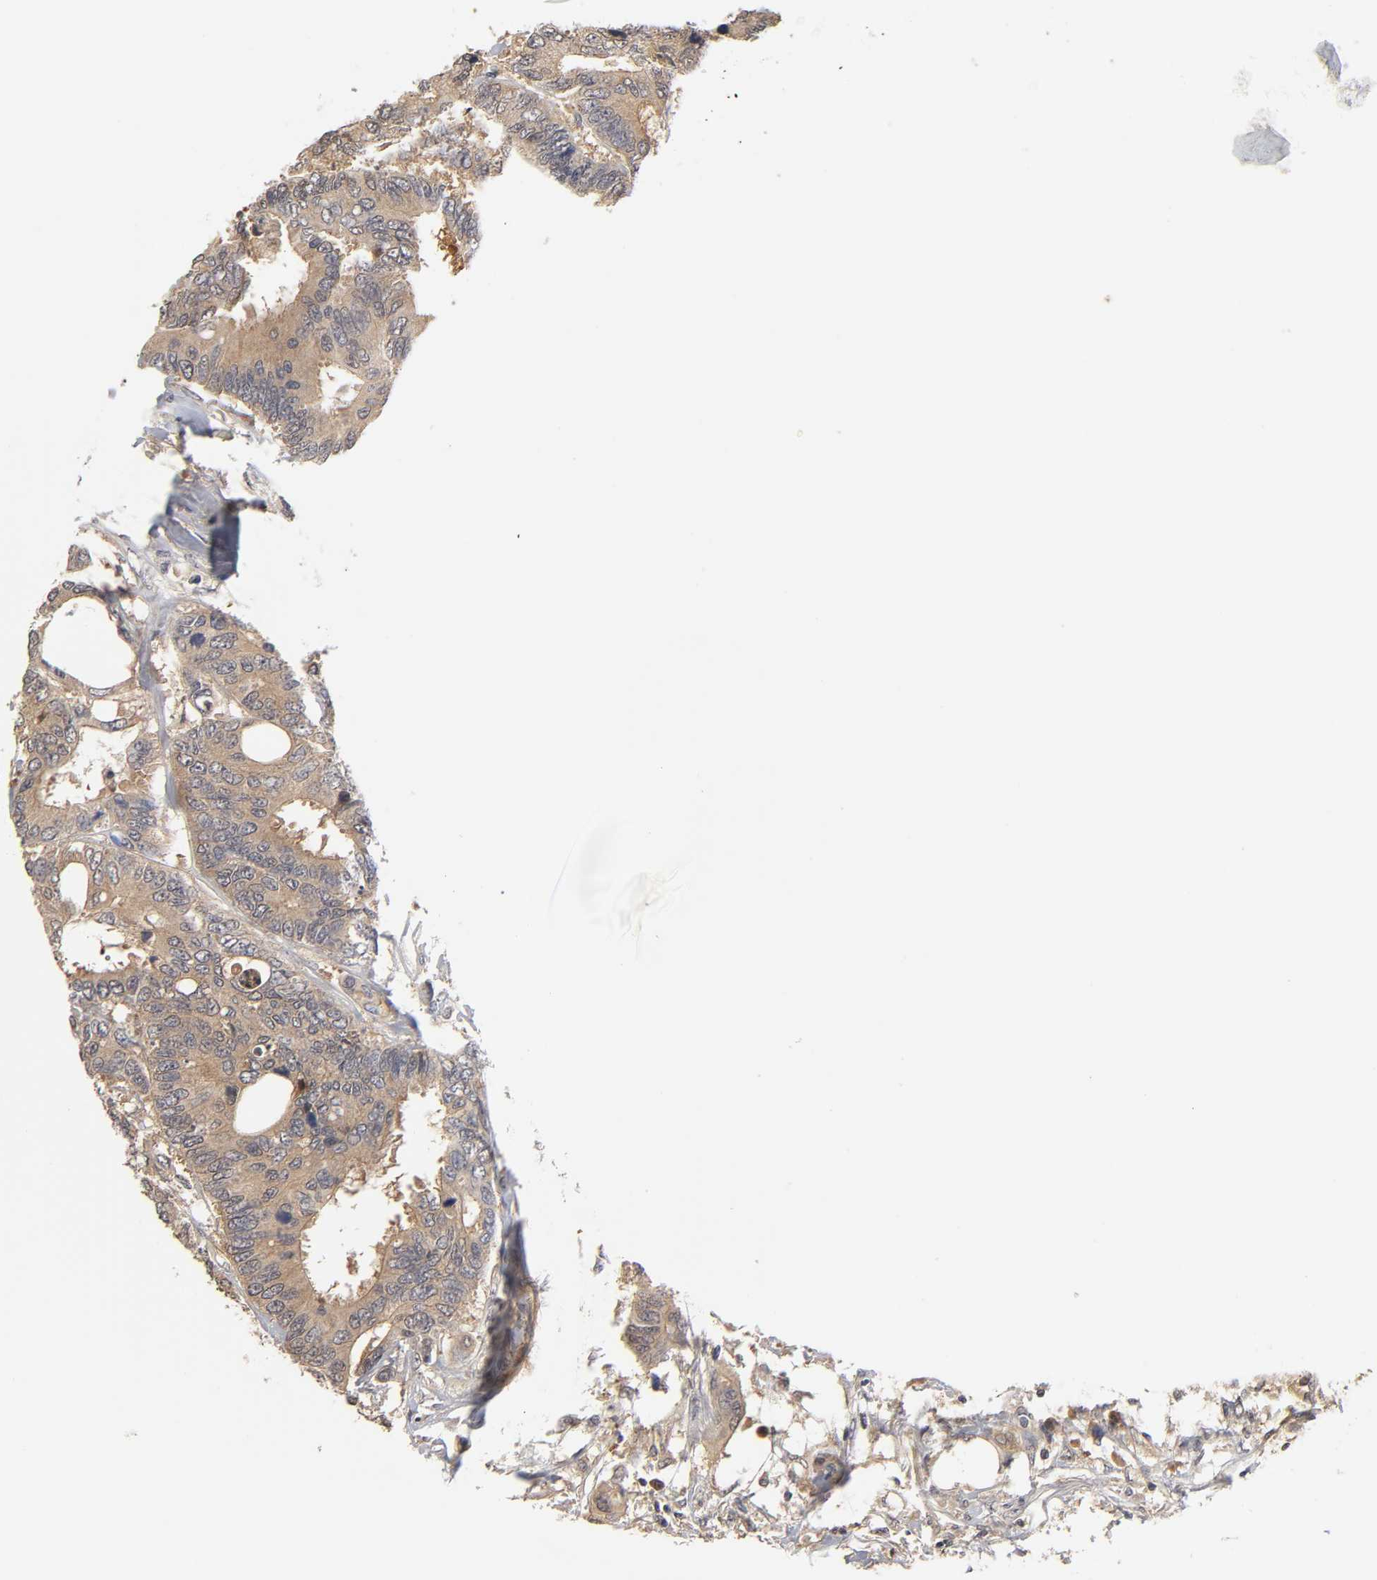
{"staining": {"intensity": "weak", "quantity": ">75%", "location": "cytoplasmic/membranous"}, "tissue": "colorectal cancer", "cell_type": "Tumor cells", "image_type": "cancer", "snomed": [{"axis": "morphology", "description": "Adenocarcinoma, NOS"}, {"axis": "topography", "description": "Rectum"}], "caption": "Immunohistochemistry (IHC) staining of adenocarcinoma (colorectal), which reveals low levels of weak cytoplasmic/membranous positivity in about >75% of tumor cells indicating weak cytoplasmic/membranous protein expression. The staining was performed using DAB (brown) for protein detection and nuclei were counterstained in hematoxylin (blue).", "gene": "PDE5A", "patient": {"sex": "male", "age": 55}}